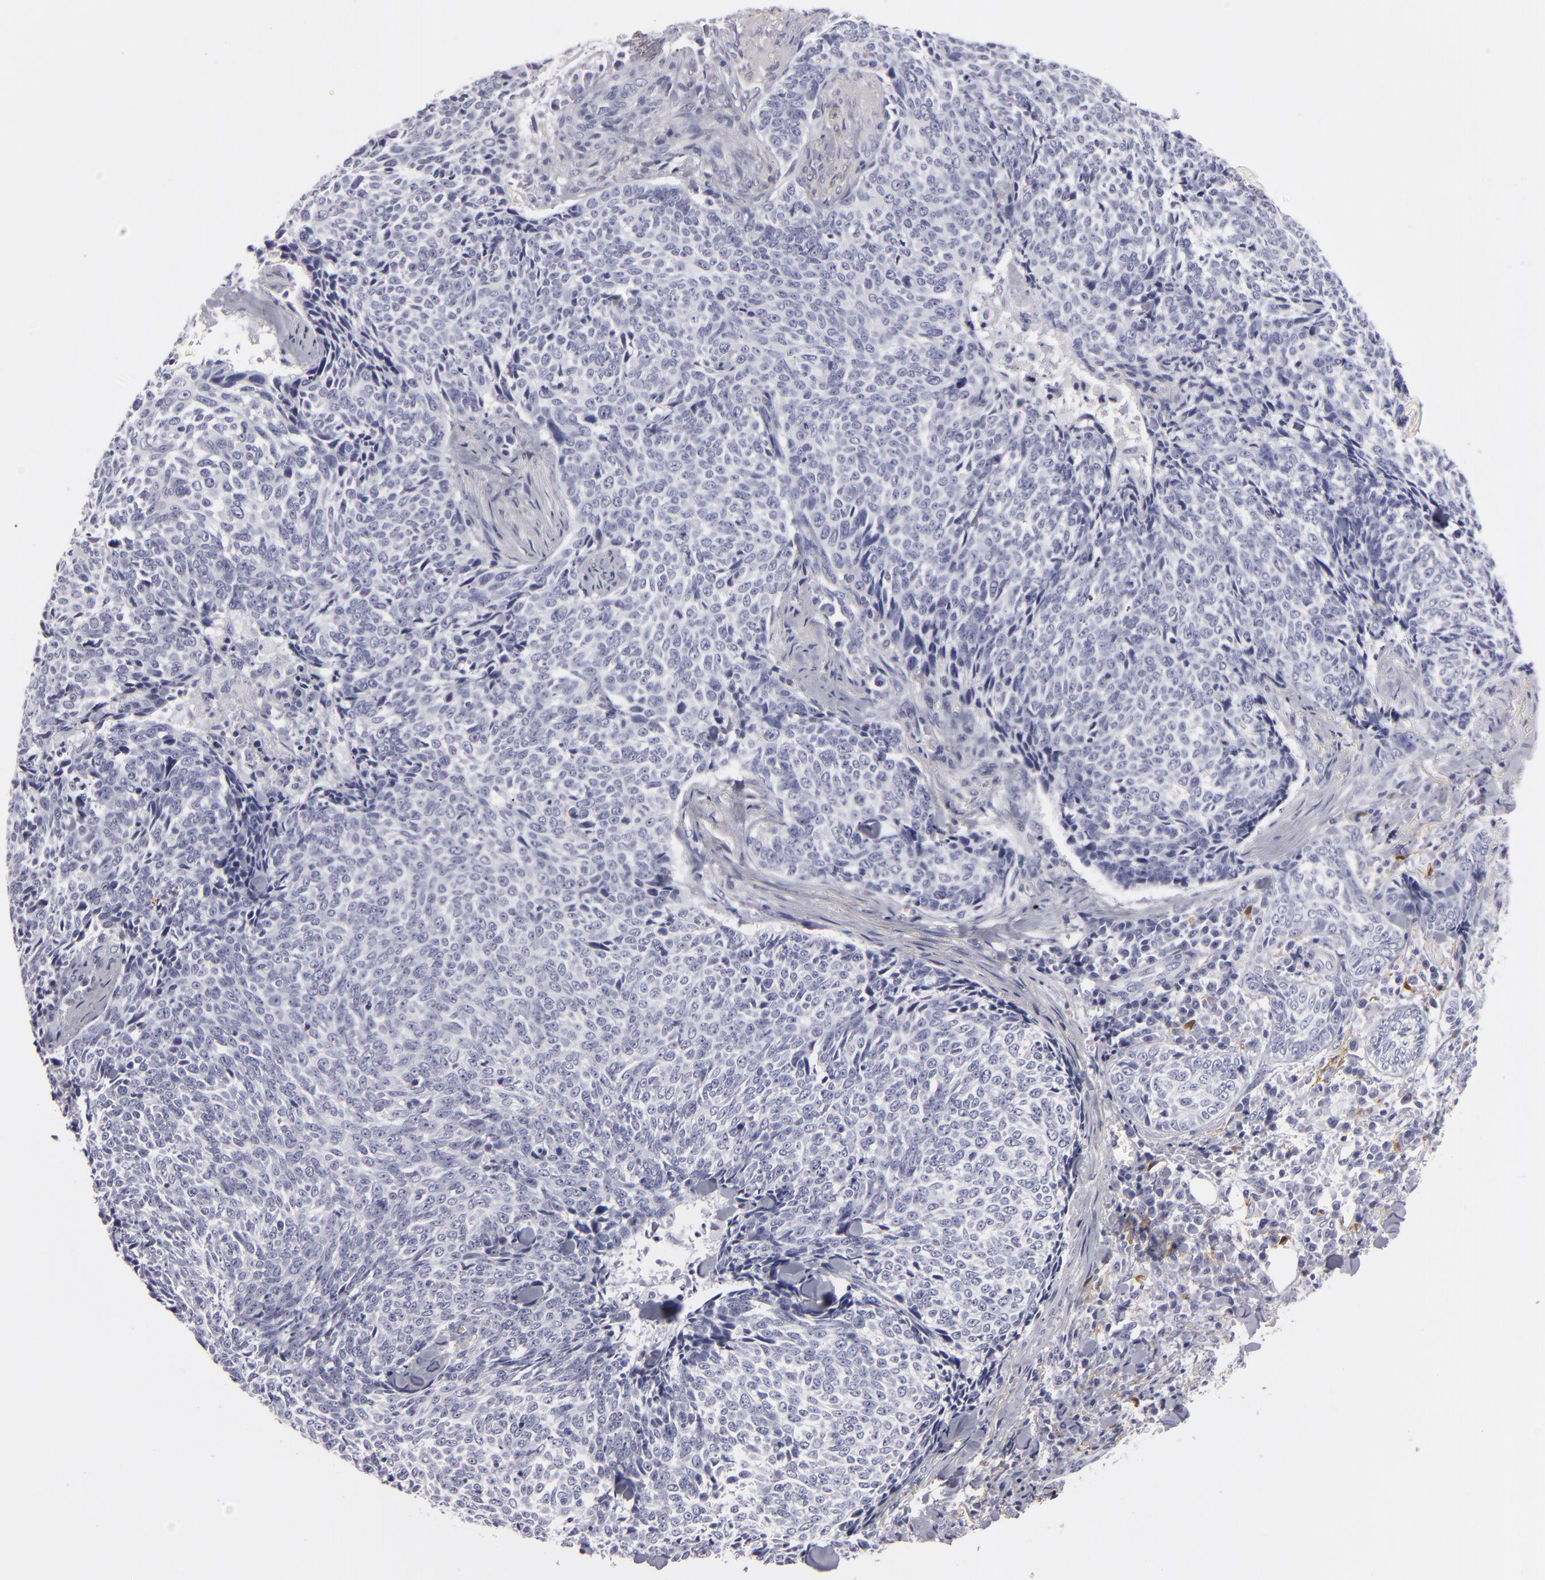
{"staining": {"intensity": "negative", "quantity": "none", "location": "none"}, "tissue": "skin cancer", "cell_type": "Tumor cells", "image_type": "cancer", "snomed": [{"axis": "morphology", "description": "Basal cell carcinoma"}, {"axis": "topography", "description": "Skin"}], "caption": "An image of human basal cell carcinoma (skin) is negative for staining in tumor cells.", "gene": "F13A1", "patient": {"sex": "female", "age": 89}}